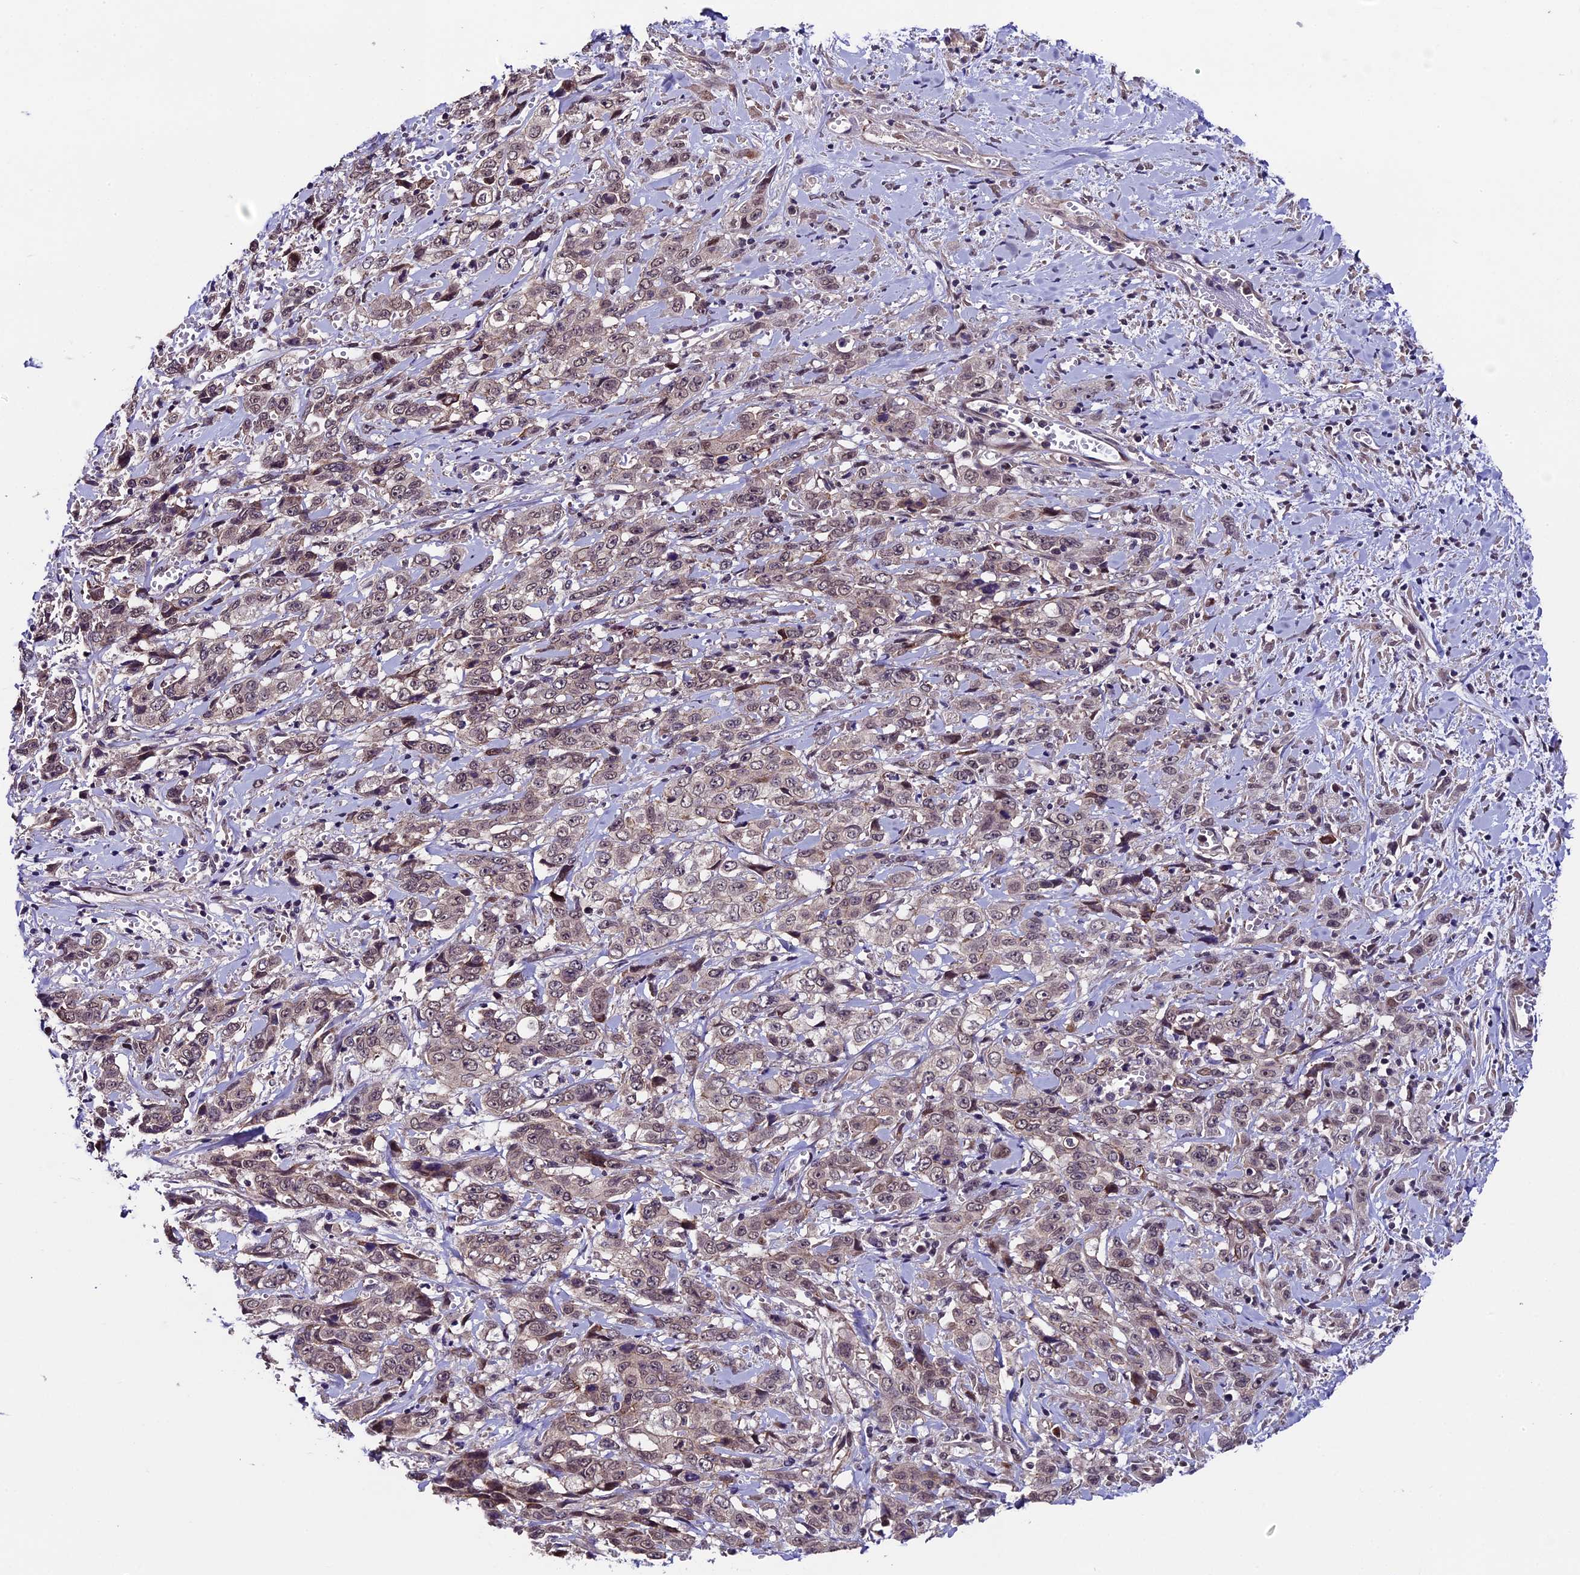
{"staining": {"intensity": "weak", "quantity": "25%-75%", "location": "cytoplasmic/membranous,nuclear"}, "tissue": "stomach cancer", "cell_type": "Tumor cells", "image_type": "cancer", "snomed": [{"axis": "morphology", "description": "Adenocarcinoma, NOS"}, {"axis": "topography", "description": "Stomach, upper"}], "caption": "Immunohistochemistry (IHC) (DAB (3,3'-diaminobenzidine)) staining of stomach cancer (adenocarcinoma) shows weak cytoplasmic/membranous and nuclear protein positivity in approximately 25%-75% of tumor cells.", "gene": "SIPA1L3", "patient": {"sex": "male", "age": 62}}